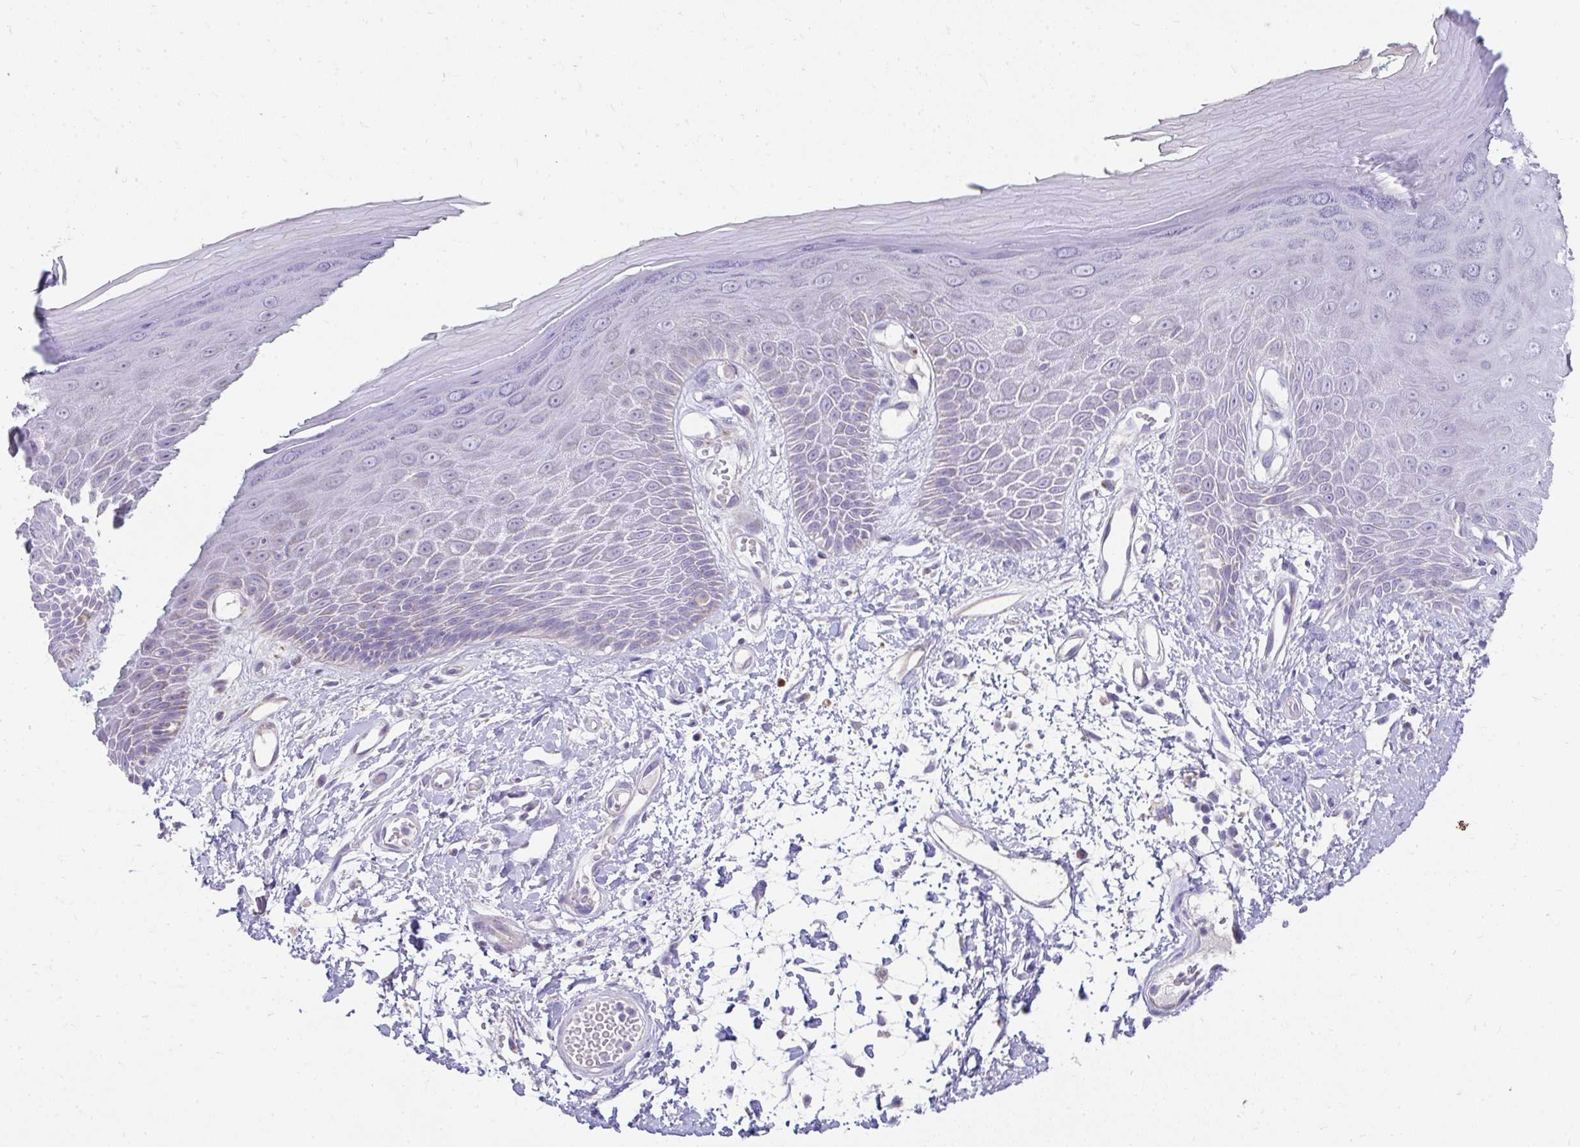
{"staining": {"intensity": "negative", "quantity": "none", "location": "none"}, "tissue": "skin", "cell_type": "Epidermal cells", "image_type": "normal", "snomed": [{"axis": "morphology", "description": "Normal tissue, NOS"}, {"axis": "topography", "description": "Anal"}, {"axis": "topography", "description": "Peripheral nerve tissue"}], "caption": "Immunohistochemical staining of benign human skin displays no significant positivity in epidermal cells.", "gene": "PRRG3", "patient": {"sex": "male", "age": 78}}